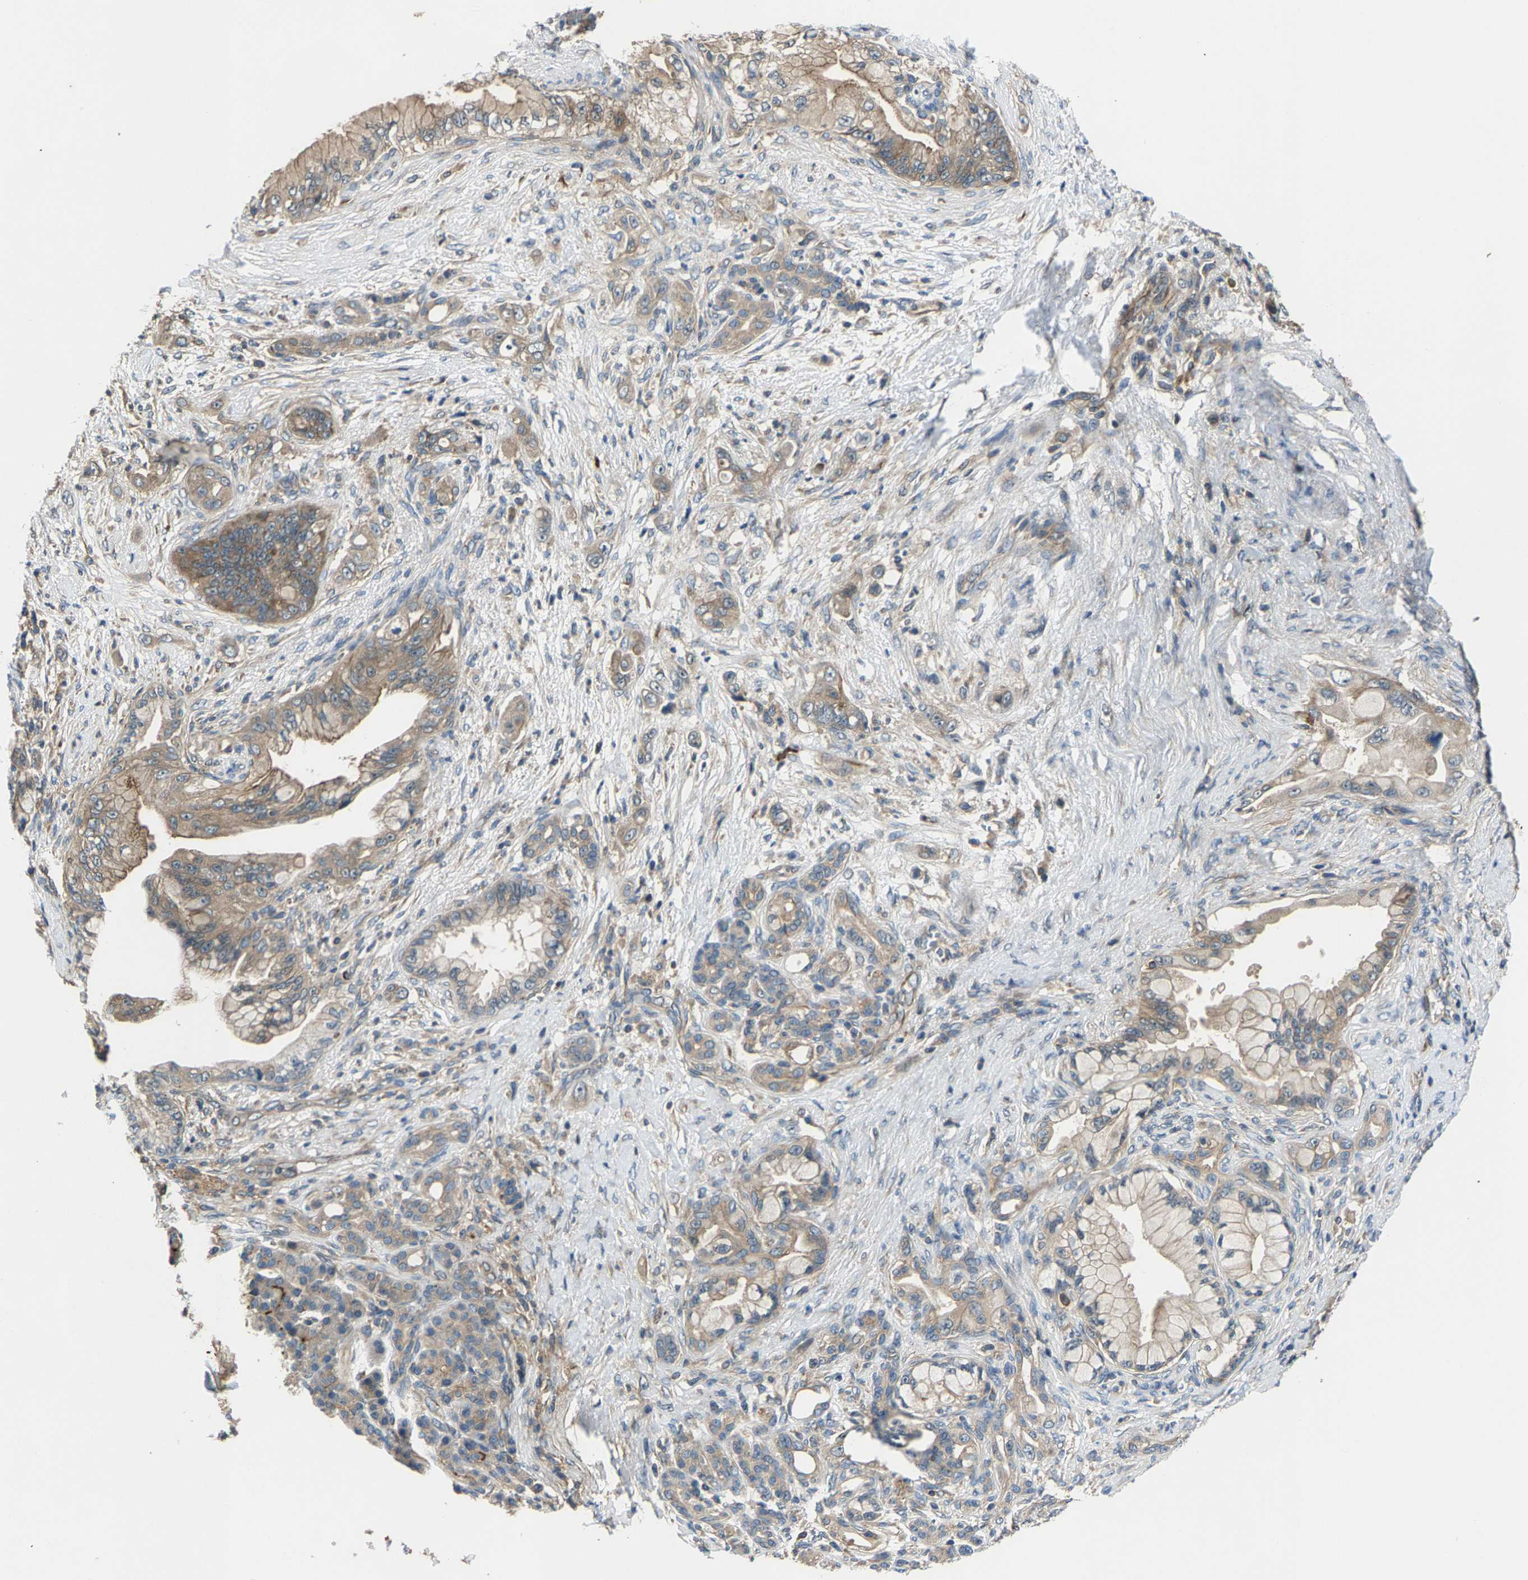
{"staining": {"intensity": "moderate", "quantity": ">75%", "location": "cytoplasmic/membranous"}, "tissue": "pancreatic cancer", "cell_type": "Tumor cells", "image_type": "cancer", "snomed": [{"axis": "morphology", "description": "Adenocarcinoma, NOS"}, {"axis": "topography", "description": "Pancreas"}], "caption": "DAB (3,3'-diaminobenzidine) immunohistochemical staining of pancreatic cancer shows moderate cytoplasmic/membranous protein positivity in about >75% of tumor cells.", "gene": "AGBL3", "patient": {"sex": "male", "age": 59}}